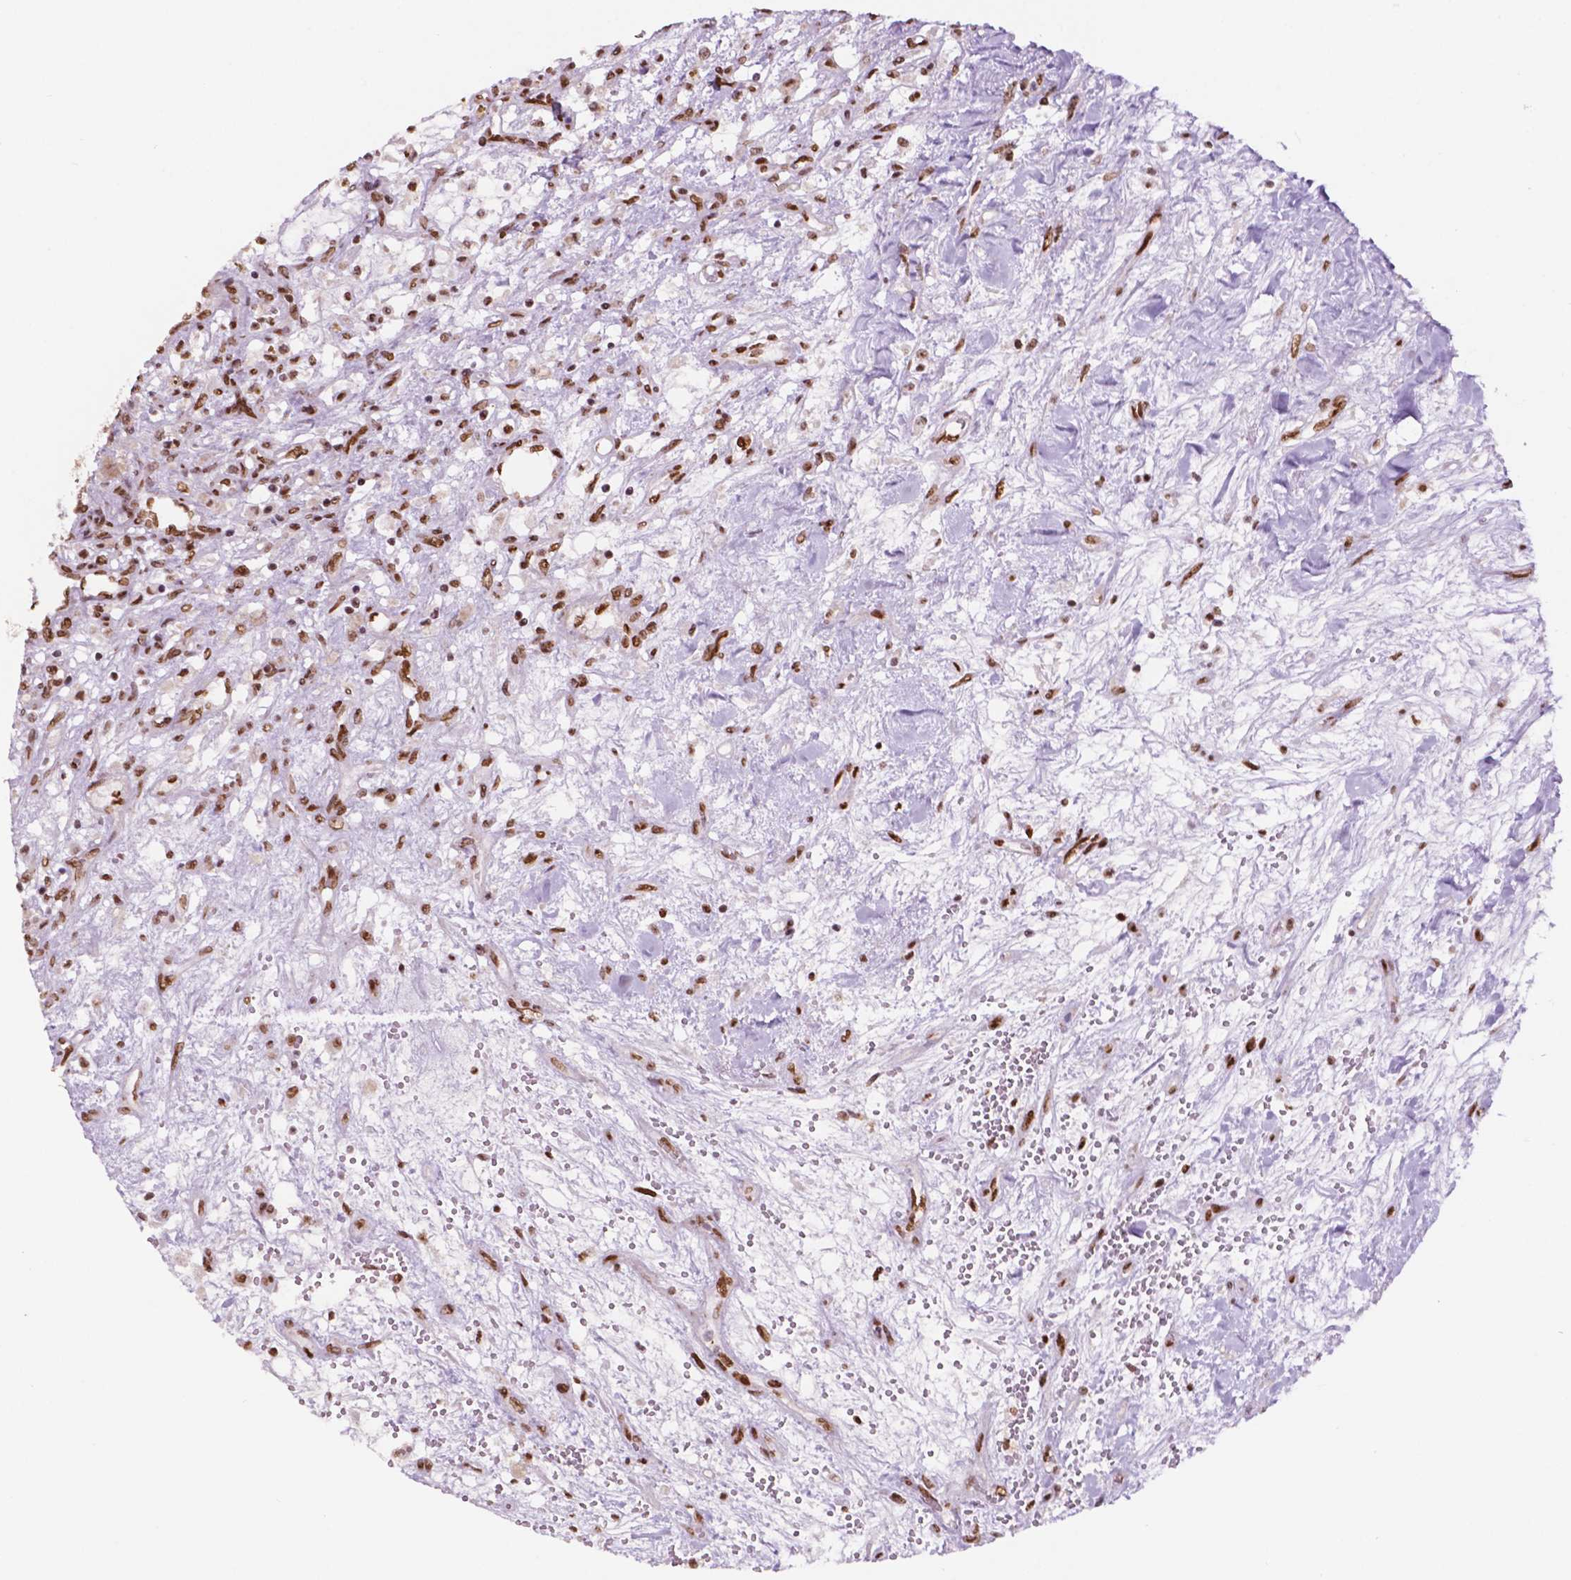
{"staining": {"intensity": "moderate", "quantity": "25%-75%", "location": "nuclear"}, "tissue": "renal cancer", "cell_type": "Tumor cells", "image_type": "cancer", "snomed": [{"axis": "morphology", "description": "Adenocarcinoma, NOS"}, {"axis": "topography", "description": "Kidney"}], "caption": "Immunohistochemical staining of adenocarcinoma (renal) displays moderate nuclear protein expression in about 25%-75% of tumor cells.", "gene": "MLH1", "patient": {"sex": "female", "age": 63}}